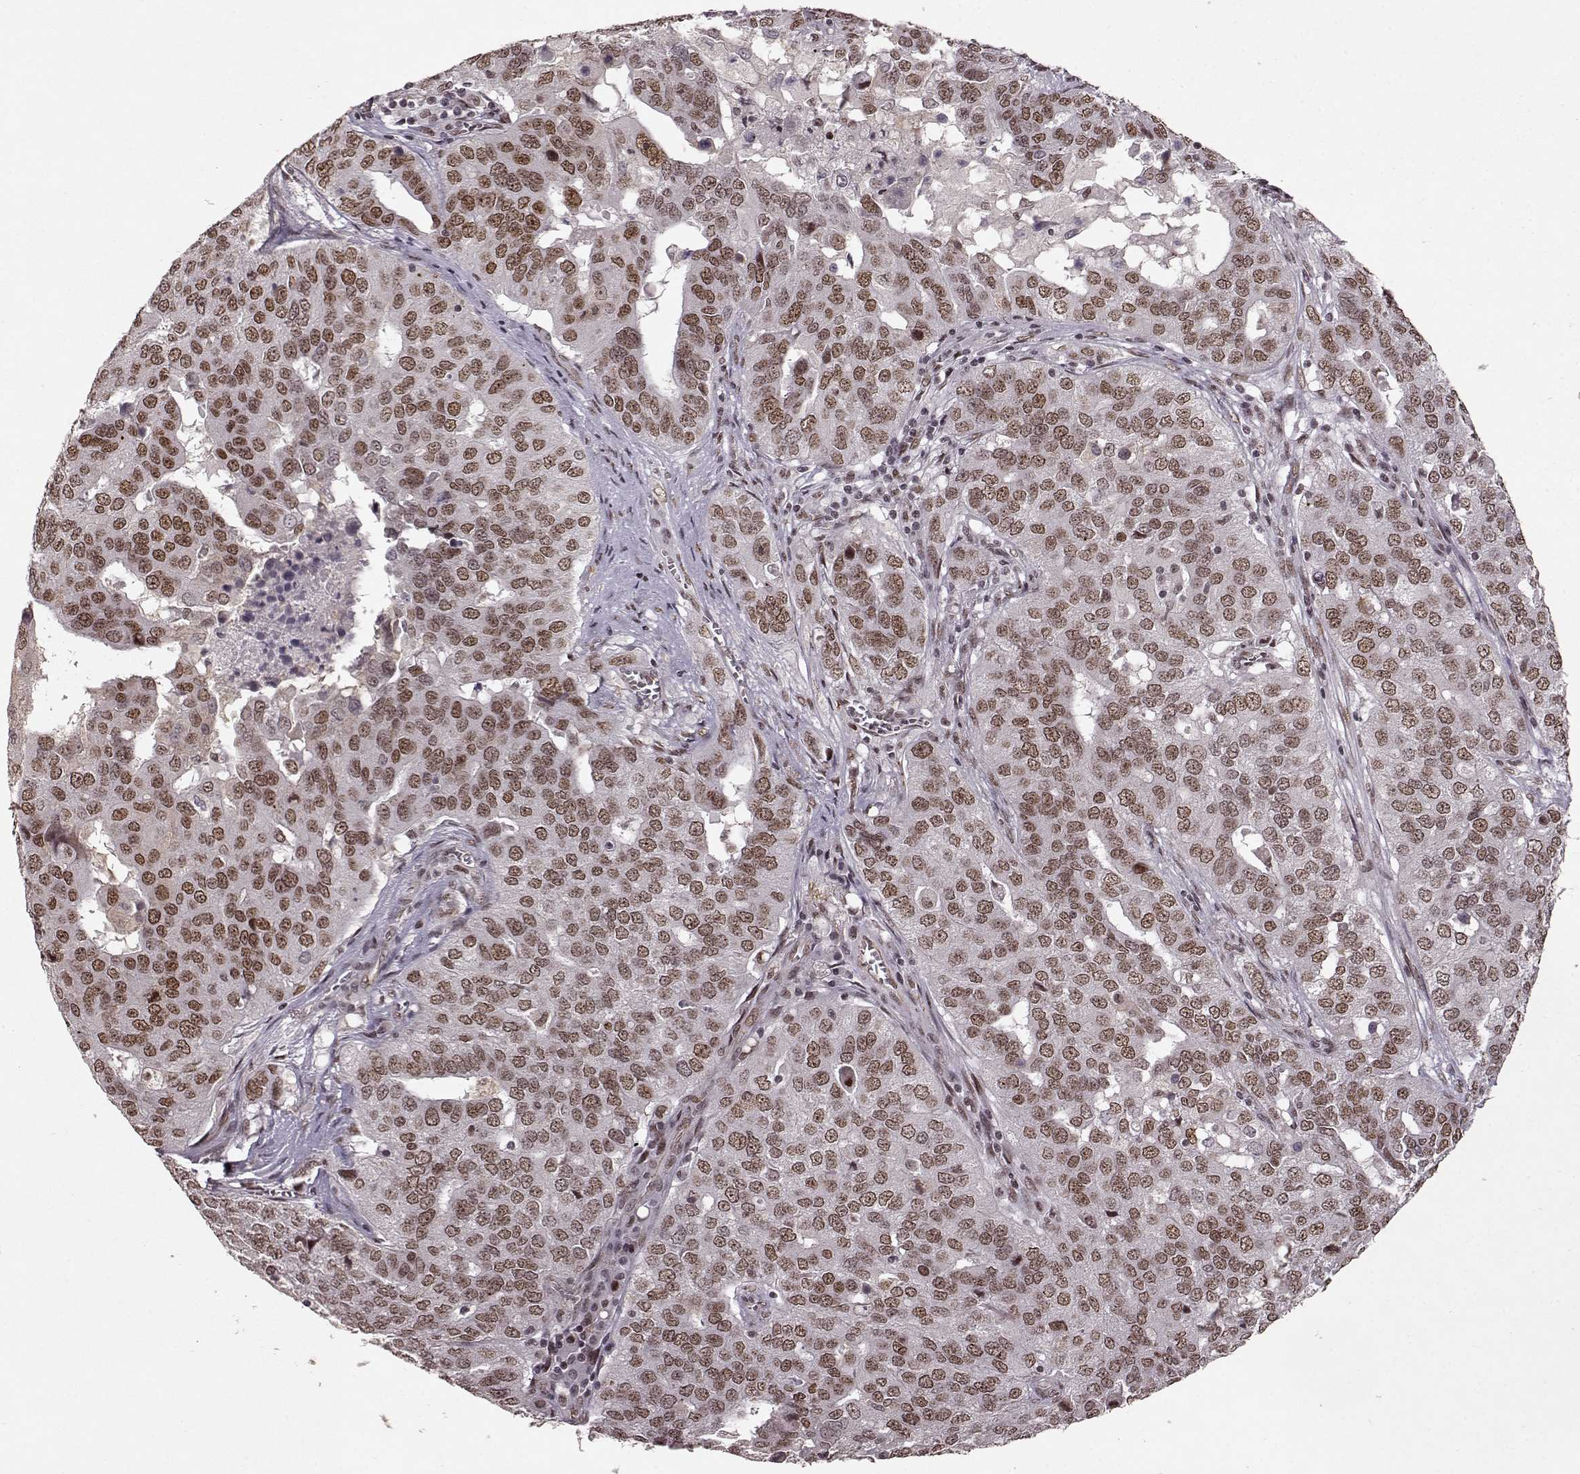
{"staining": {"intensity": "moderate", "quantity": ">75%", "location": "nuclear"}, "tissue": "ovarian cancer", "cell_type": "Tumor cells", "image_type": "cancer", "snomed": [{"axis": "morphology", "description": "Carcinoma, endometroid"}, {"axis": "topography", "description": "Soft tissue"}, {"axis": "topography", "description": "Ovary"}], "caption": "Ovarian cancer stained for a protein displays moderate nuclear positivity in tumor cells.", "gene": "RRAGD", "patient": {"sex": "female", "age": 52}}